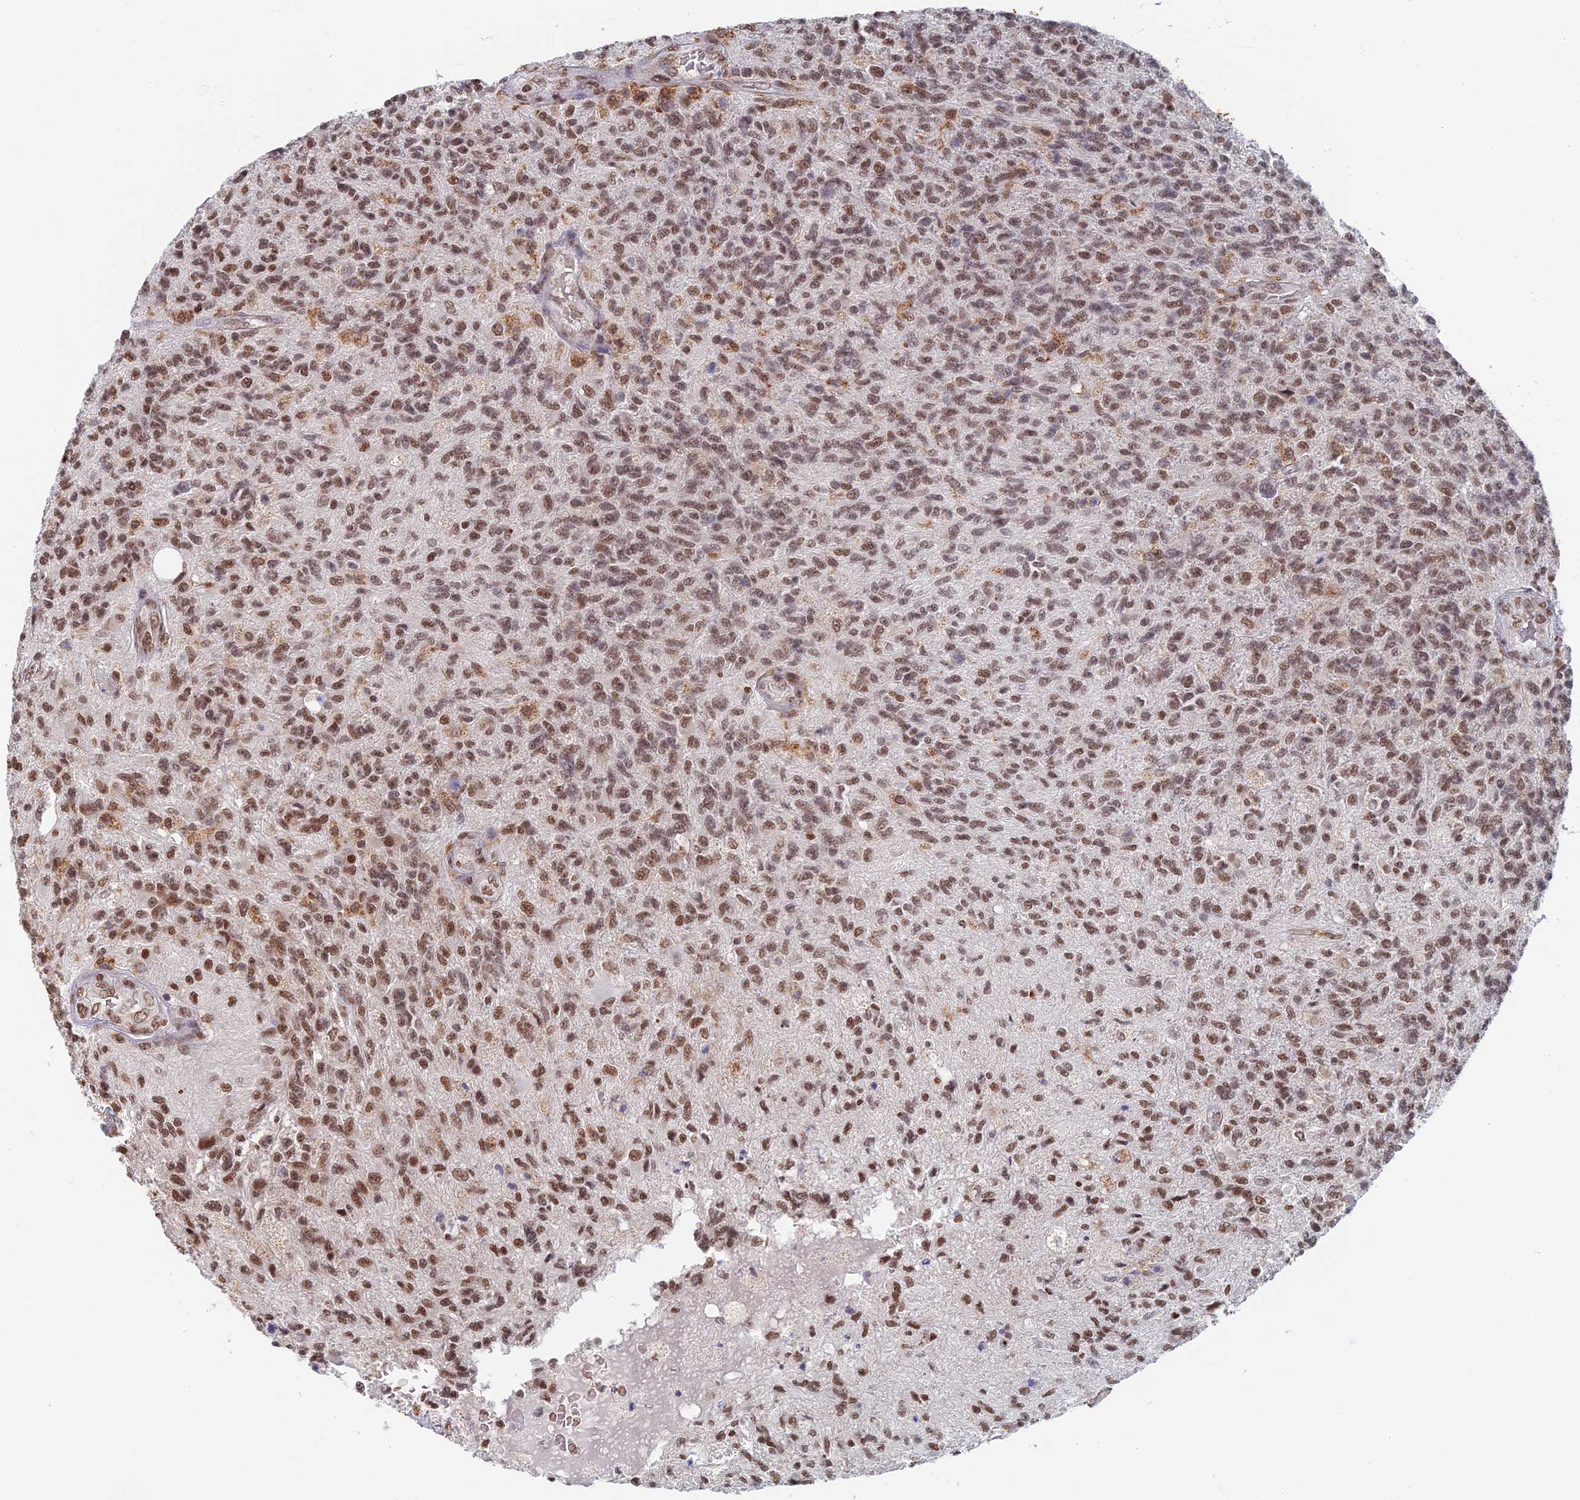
{"staining": {"intensity": "moderate", "quantity": ">75%", "location": "nuclear"}, "tissue": "glioma", "cell_type": "Tumor cells", "image_type": "cancer", "snomed": [{"axis": "morphology", "description": "Glioma, malignant, High grade"}, {"axis": "topography", "description": "Brain"}], "caption": "A micrograph of glioma stained for a protein reveals moderate nuclear brown staining in tumor cells.", "gene": "GPATCH1", "patient": {"sex": "male", "age": 56}}